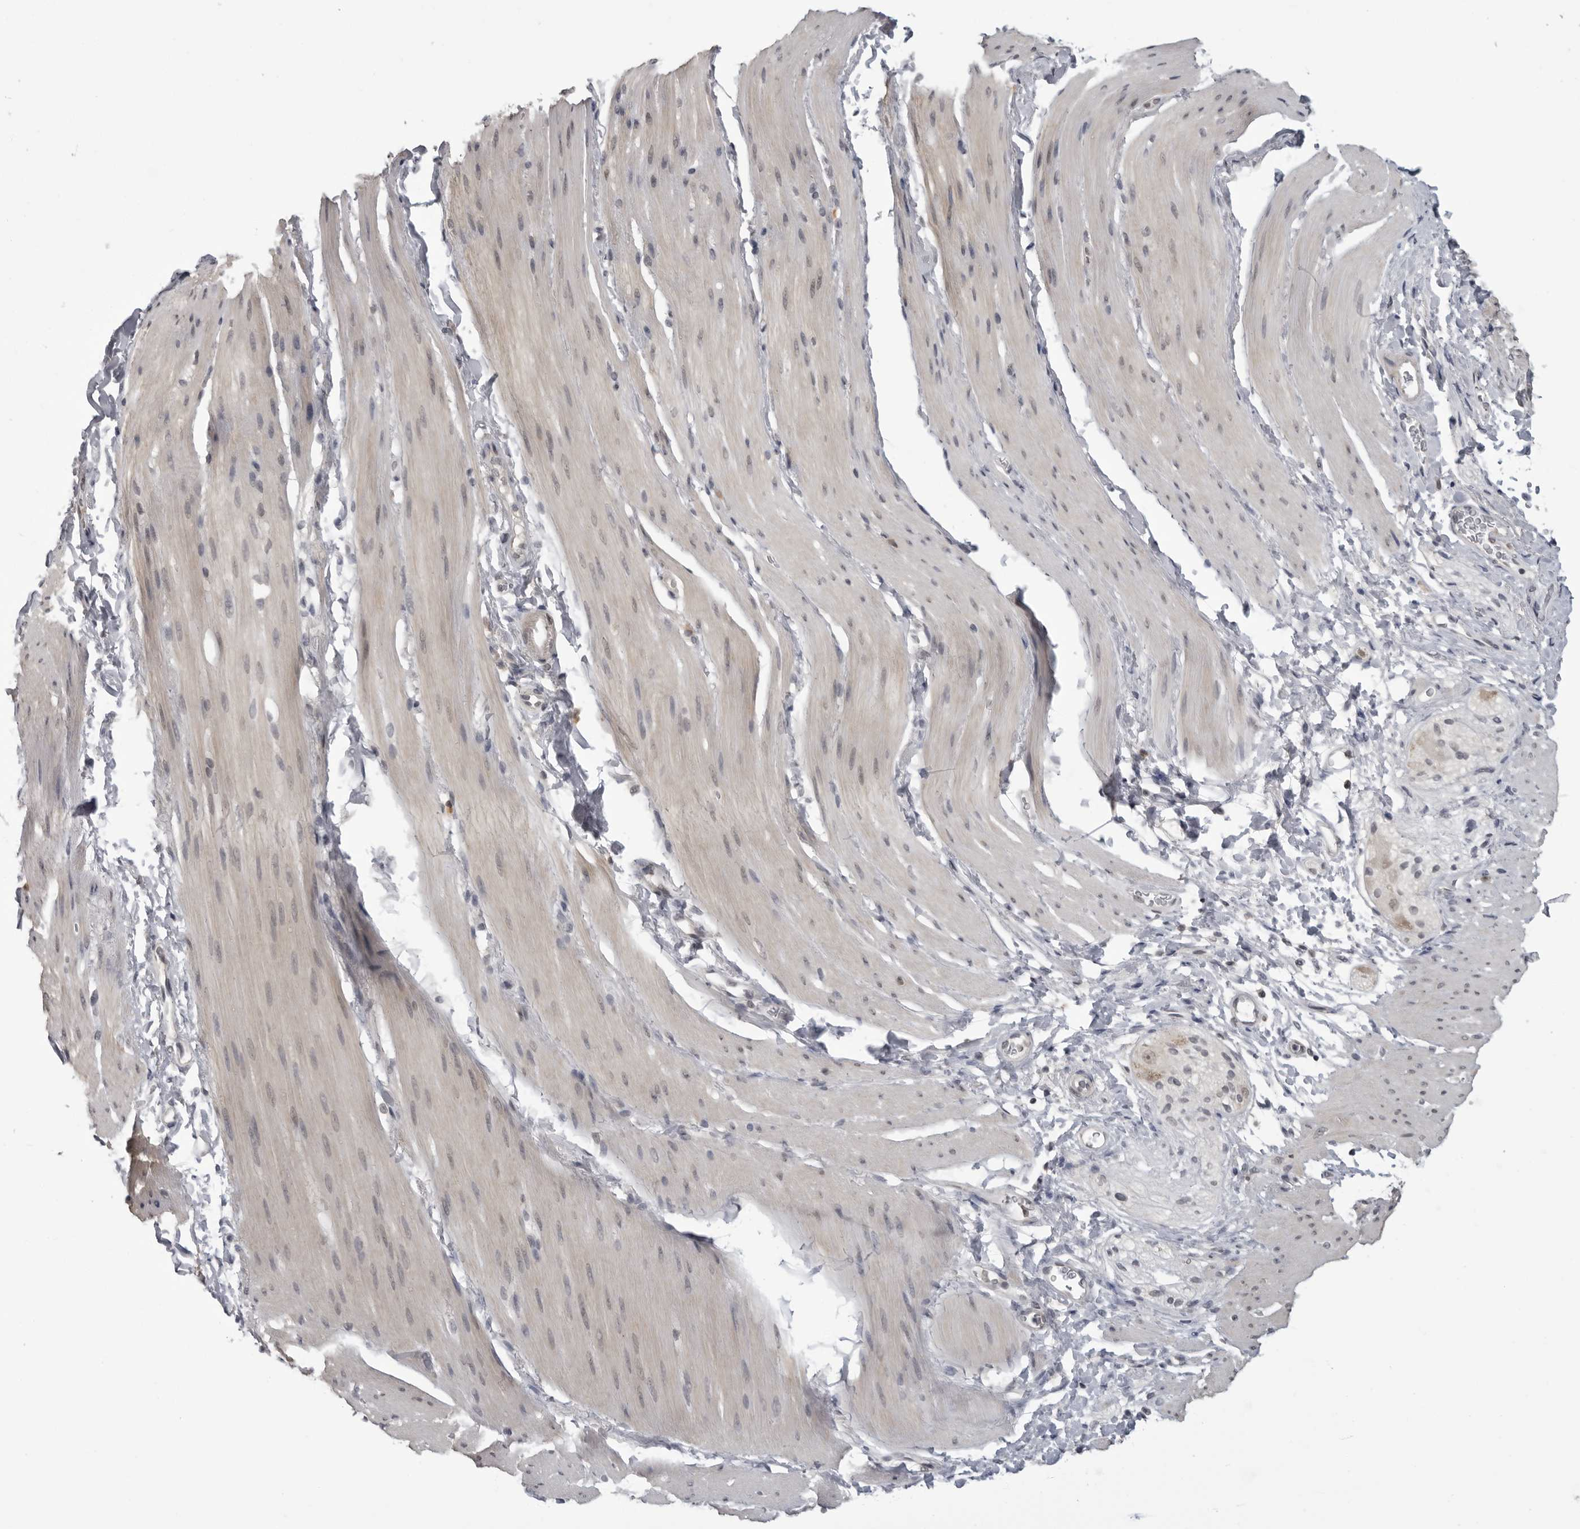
{"staining": {"intensity": "negative", "quantity": "none", "location": "none"}, "tissue": "smooth muscle", "cell_type": "Smooth muscle cells", "image_type": "normal", "snomed": [{"axis": "morphology", "description": "Normal tissue, NOS"}, {"axis": "topography", "description": "Smooth muscle"}, {"axis": "topography", "description": "Small intestine"}], "caption": "This is a micrograph of immunohistochemistry staining of benign smooth muscle, which shows no positivity in smooth muscle cells.", "gene": "PDCL3", "patient": {"sex": "female", "age": 84}}